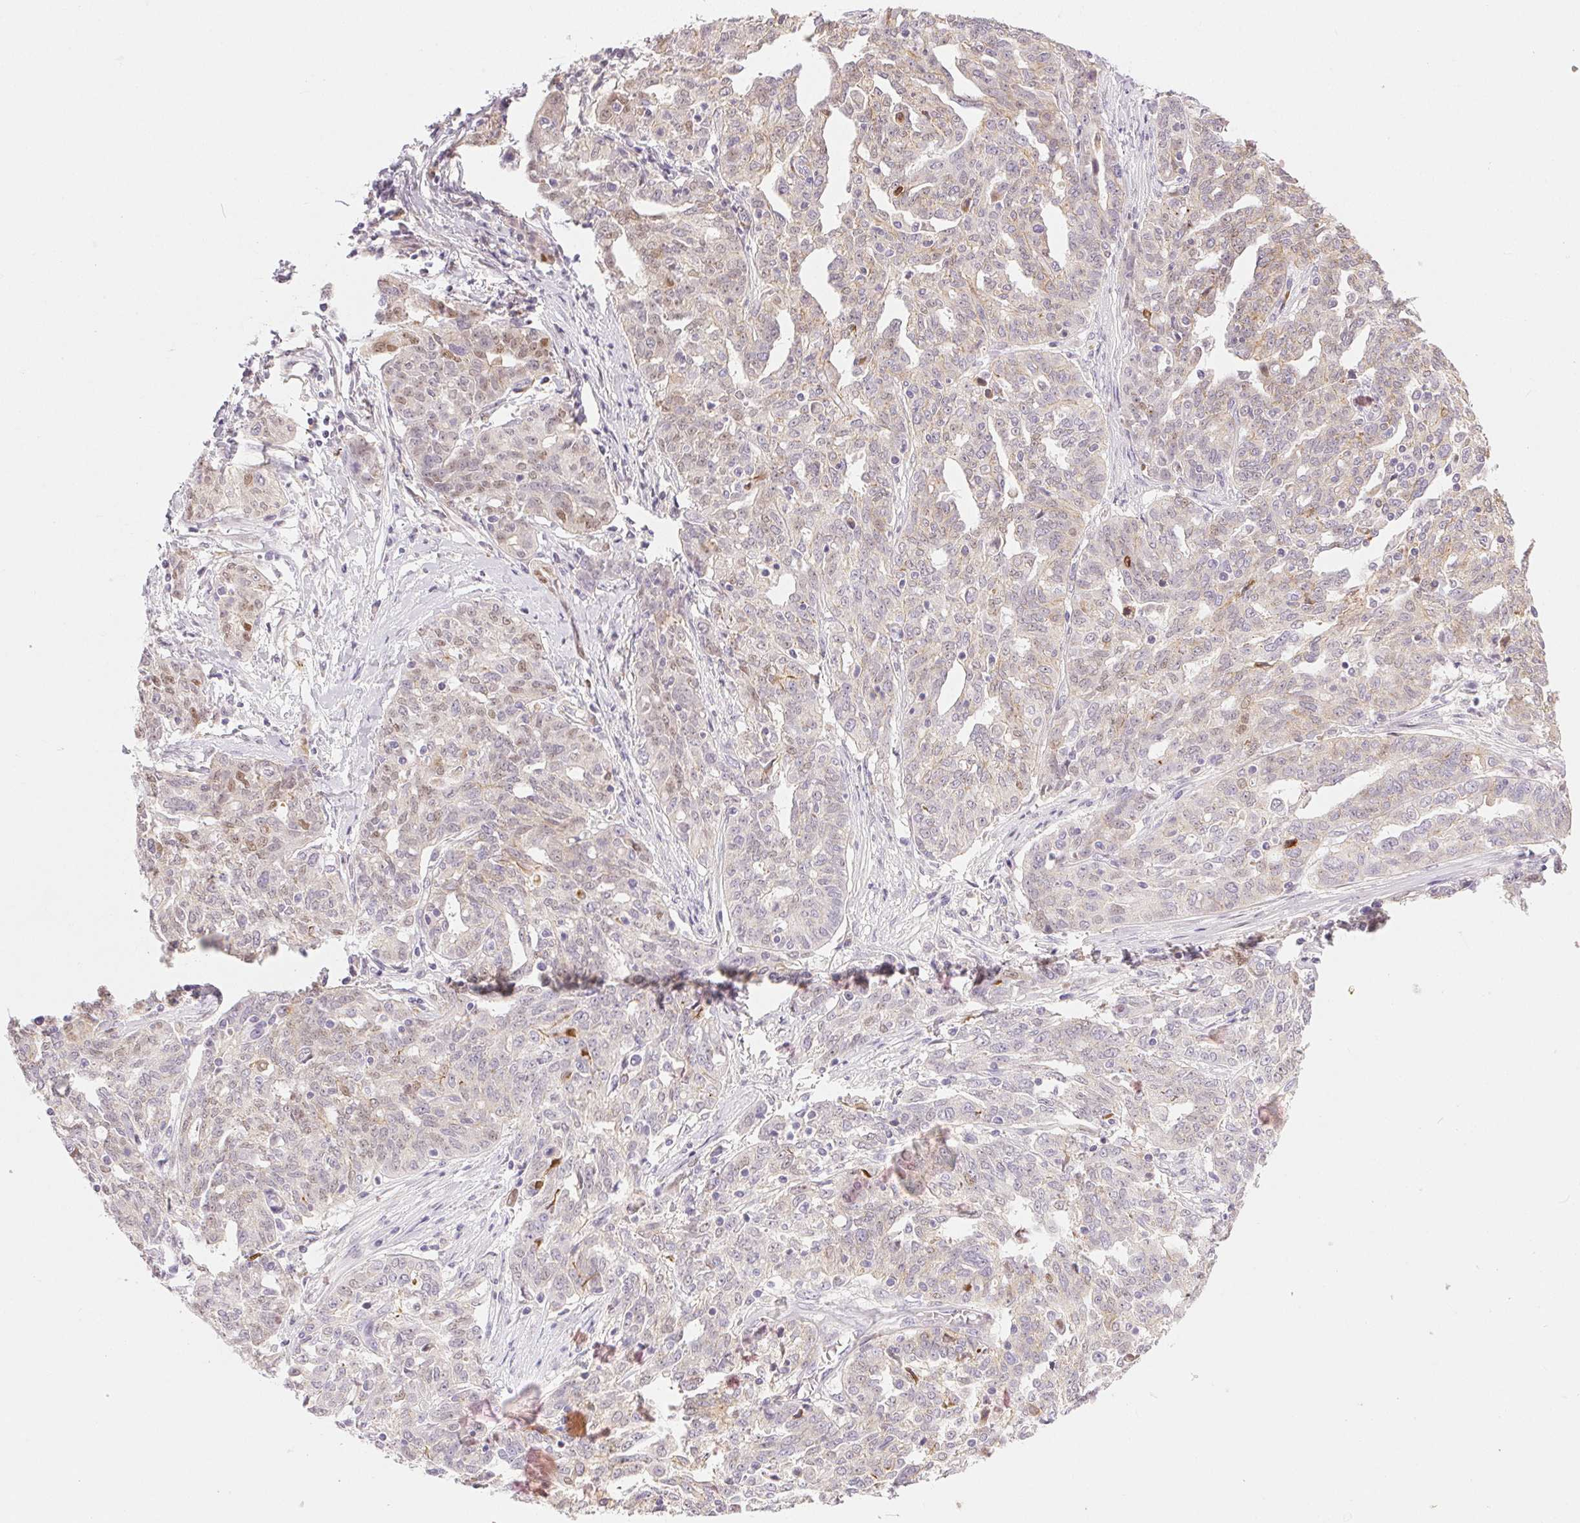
{"staining": {"intensity": "weak", "quantity": "<25%", "location": "nuclear"}, "tissue": "ovarian cancer", "cell_type": "Tumor cells", "image_type": "cancer", "snomed": [{"axis": "morphology", "description": "Cystadenocarcinoma, serous, NOS"}, {"axis": "topography", "description": "Ovary"}], "caption": "An IHC image of ovarian serous cystadenocarcinoma is shown. There is no staining in tumor cells of ovarian serous cystadenocarcinoma.", "gene": "RPGRIP1", "patient": {"sex": "female", "age": 67}}